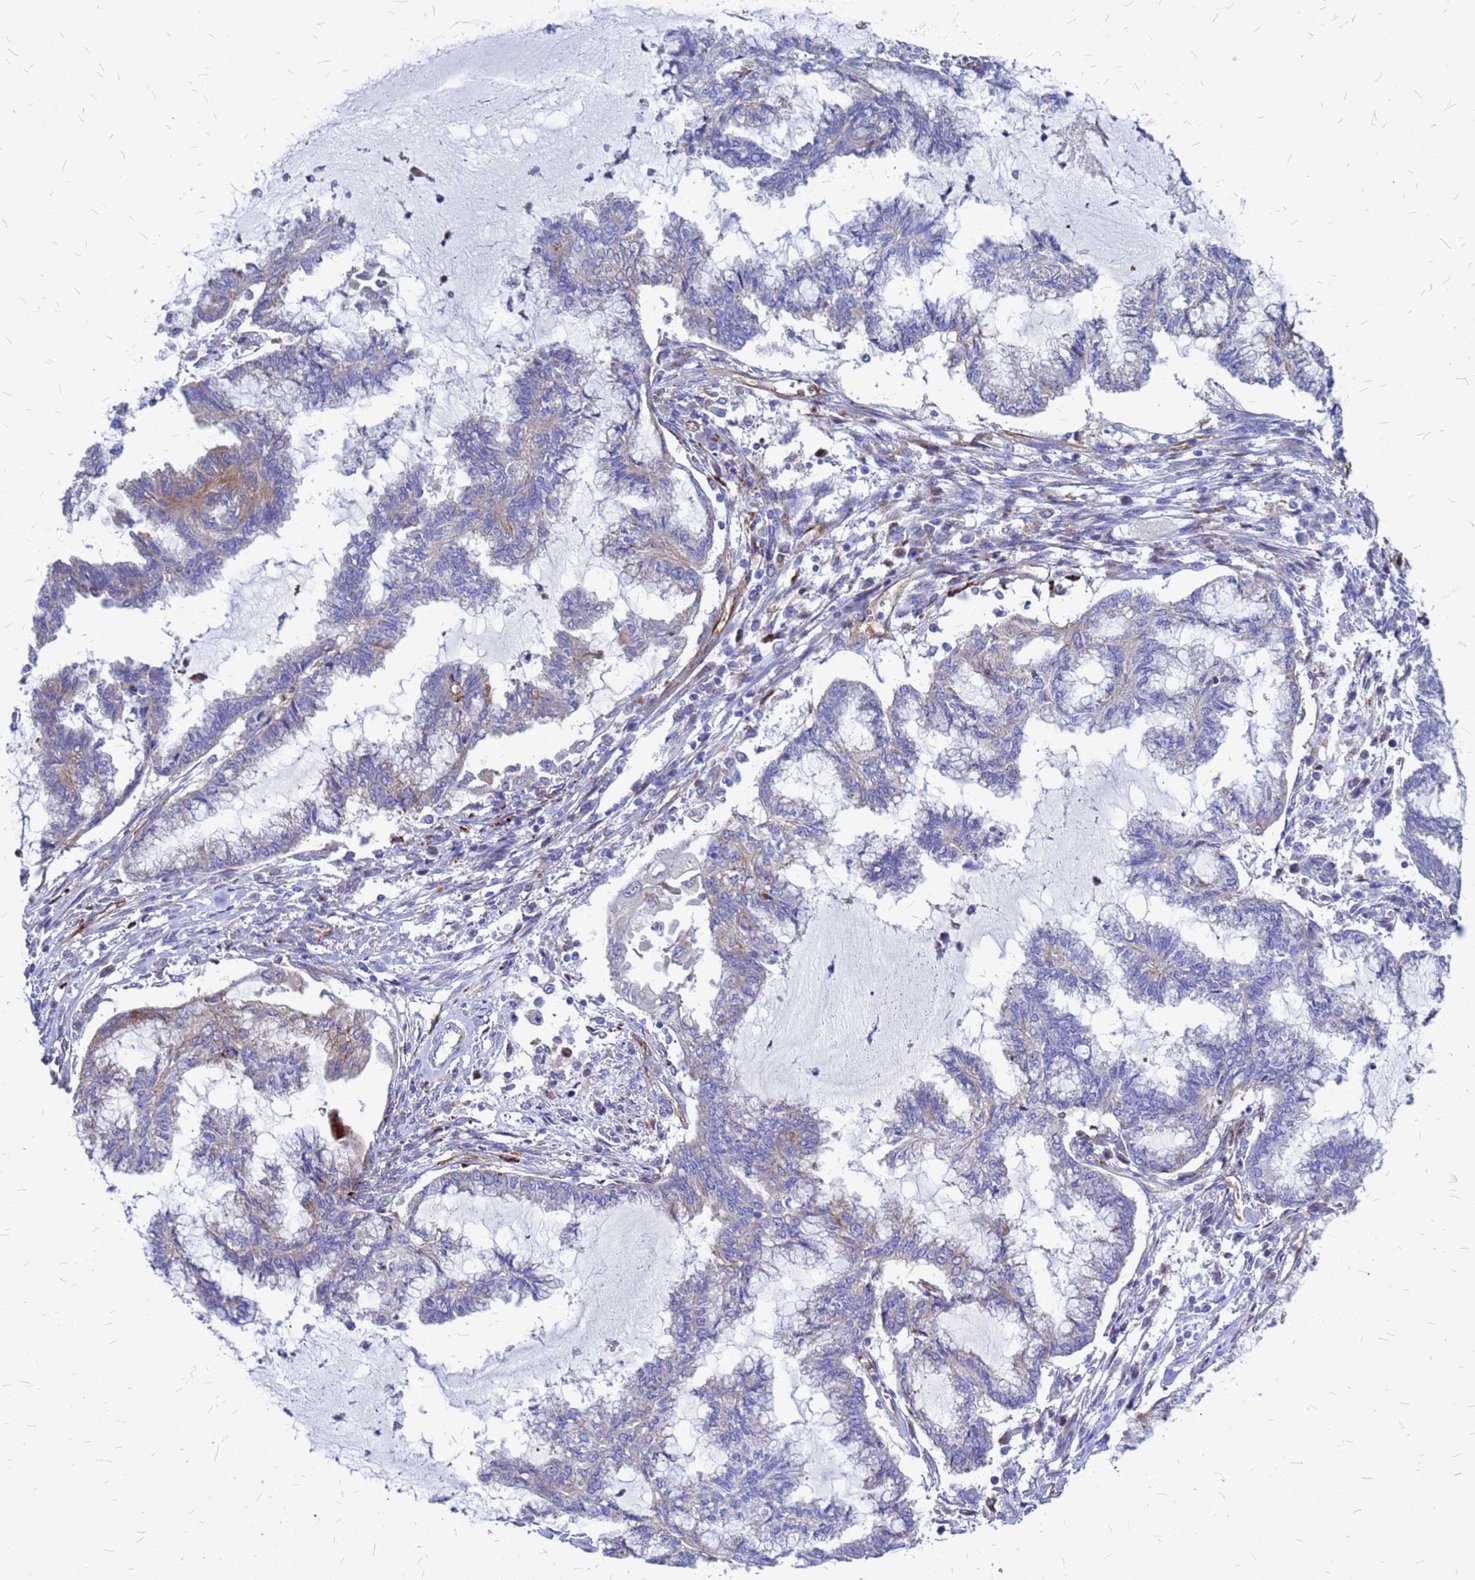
{"staining": {"intensity": "moderate", "quantity": "<25%", "location": "cytoplasmic/membranous"}, "tissue": "endometrial cancer", "cell_type": "Tumor cells", "image_type": "cancer", "snomed": [{"axis": "morphology", "description": "Adenocarcinoma, NOS"}, {"axis": "topography", "description": "Endometrium"}], "caption": "Endometrial adenocarcinoma stained with DAB (3,3'-diaminobenzidine) immunohistochemistry (IHC) reveals low levels of moderate cytoplasmic/membranous staining in approximately <25% of tumor cells.", "gene": "NOSTRIN", "patient": {"sex": "female", "age": 86}}